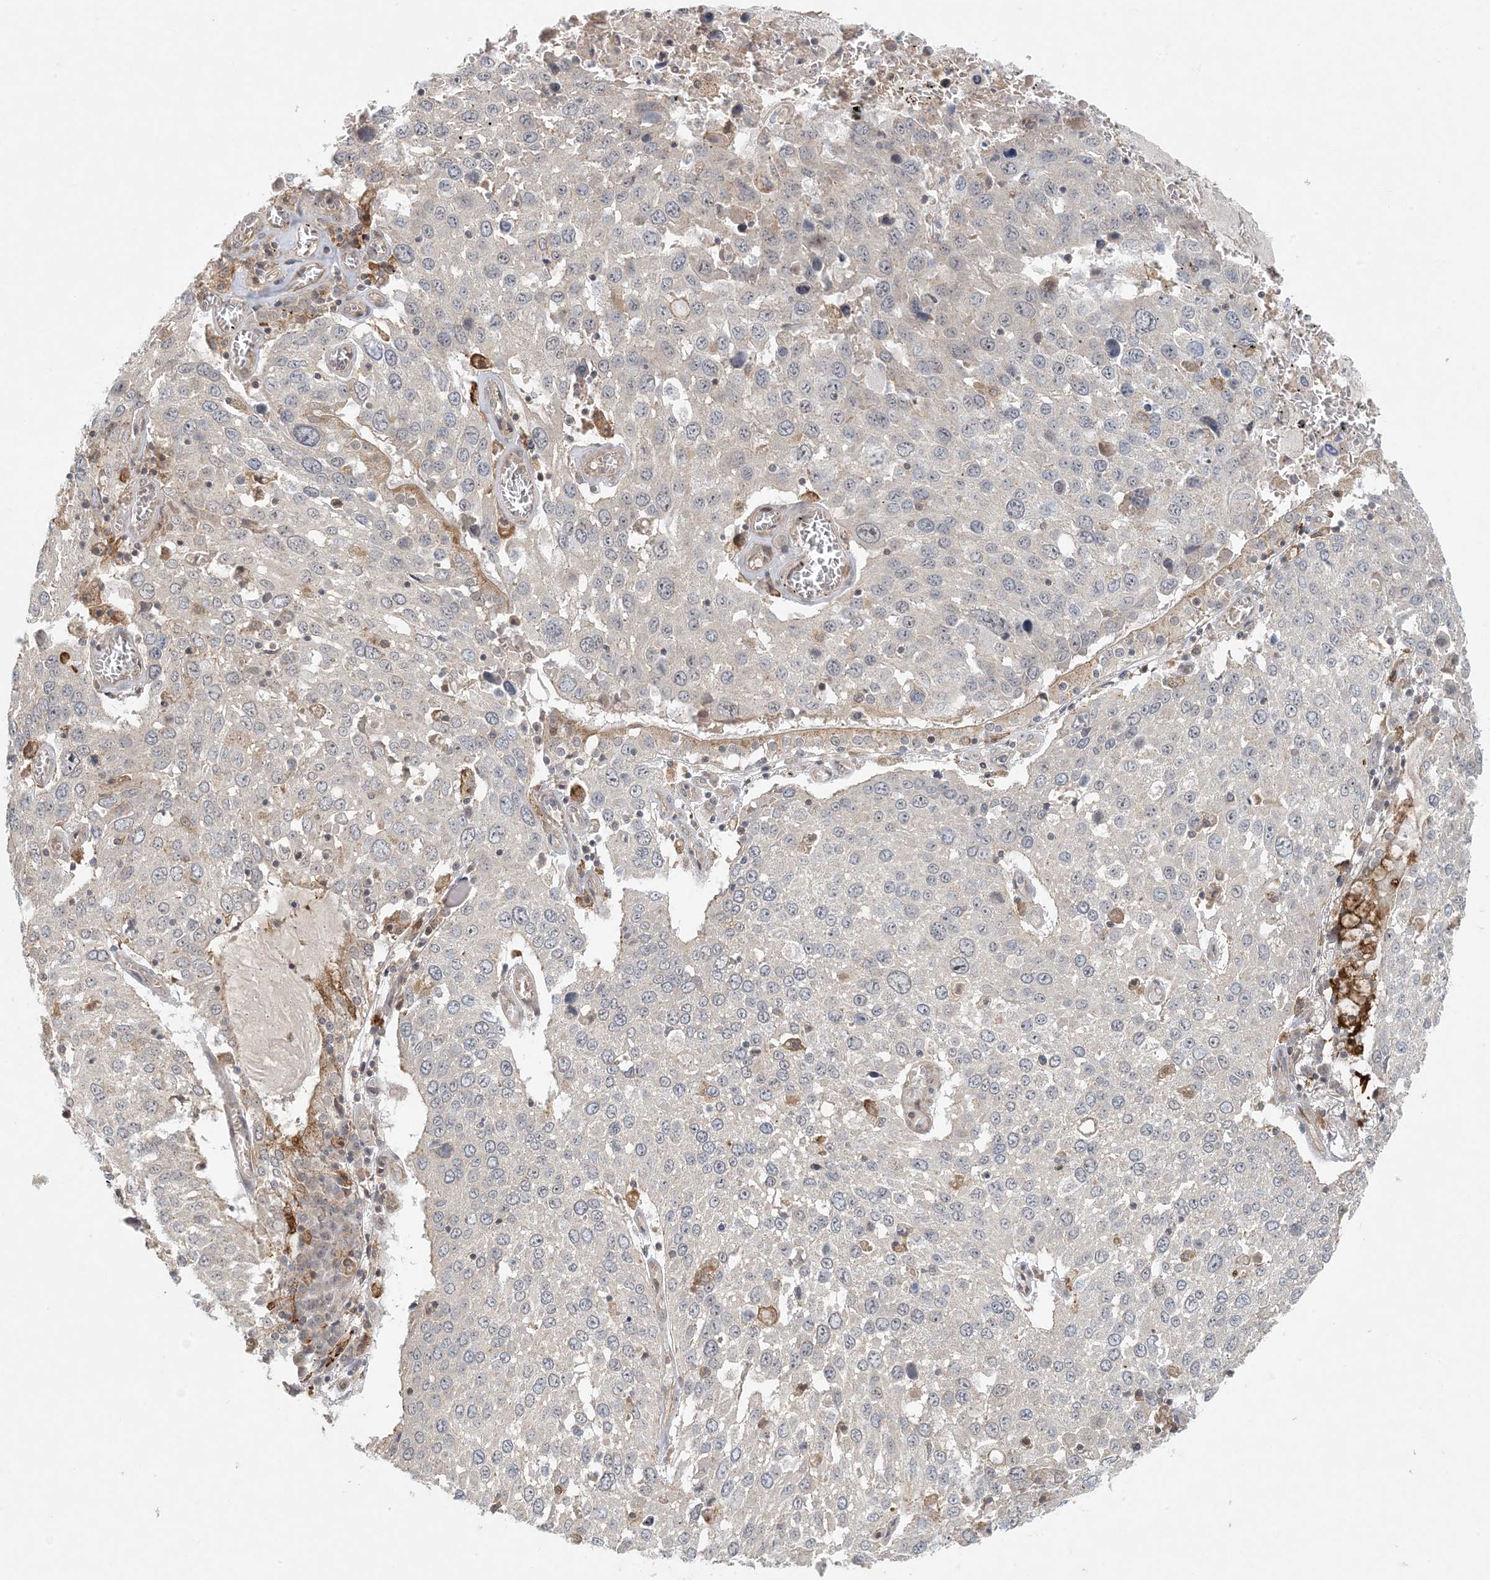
{"staining": {"intensity": "negative", "quantity": "none", "location": "none"}, "tissue": "lung cancer", "cell_type": "Tumor cells", "image_type": "cancer", "snomed": [{"axis": "morphology", "description": "Squamous cell carcinoma, NOS"}, {"axis": "topography", "description": "Lung"}], "caption": "Tumor cells show no significant protein staining in lung squamous cell carcinoma. (DAB immunohistochemistry, high magnification).", "gene": "OBI1", "patient": {"sex": "male", "age": 65}}